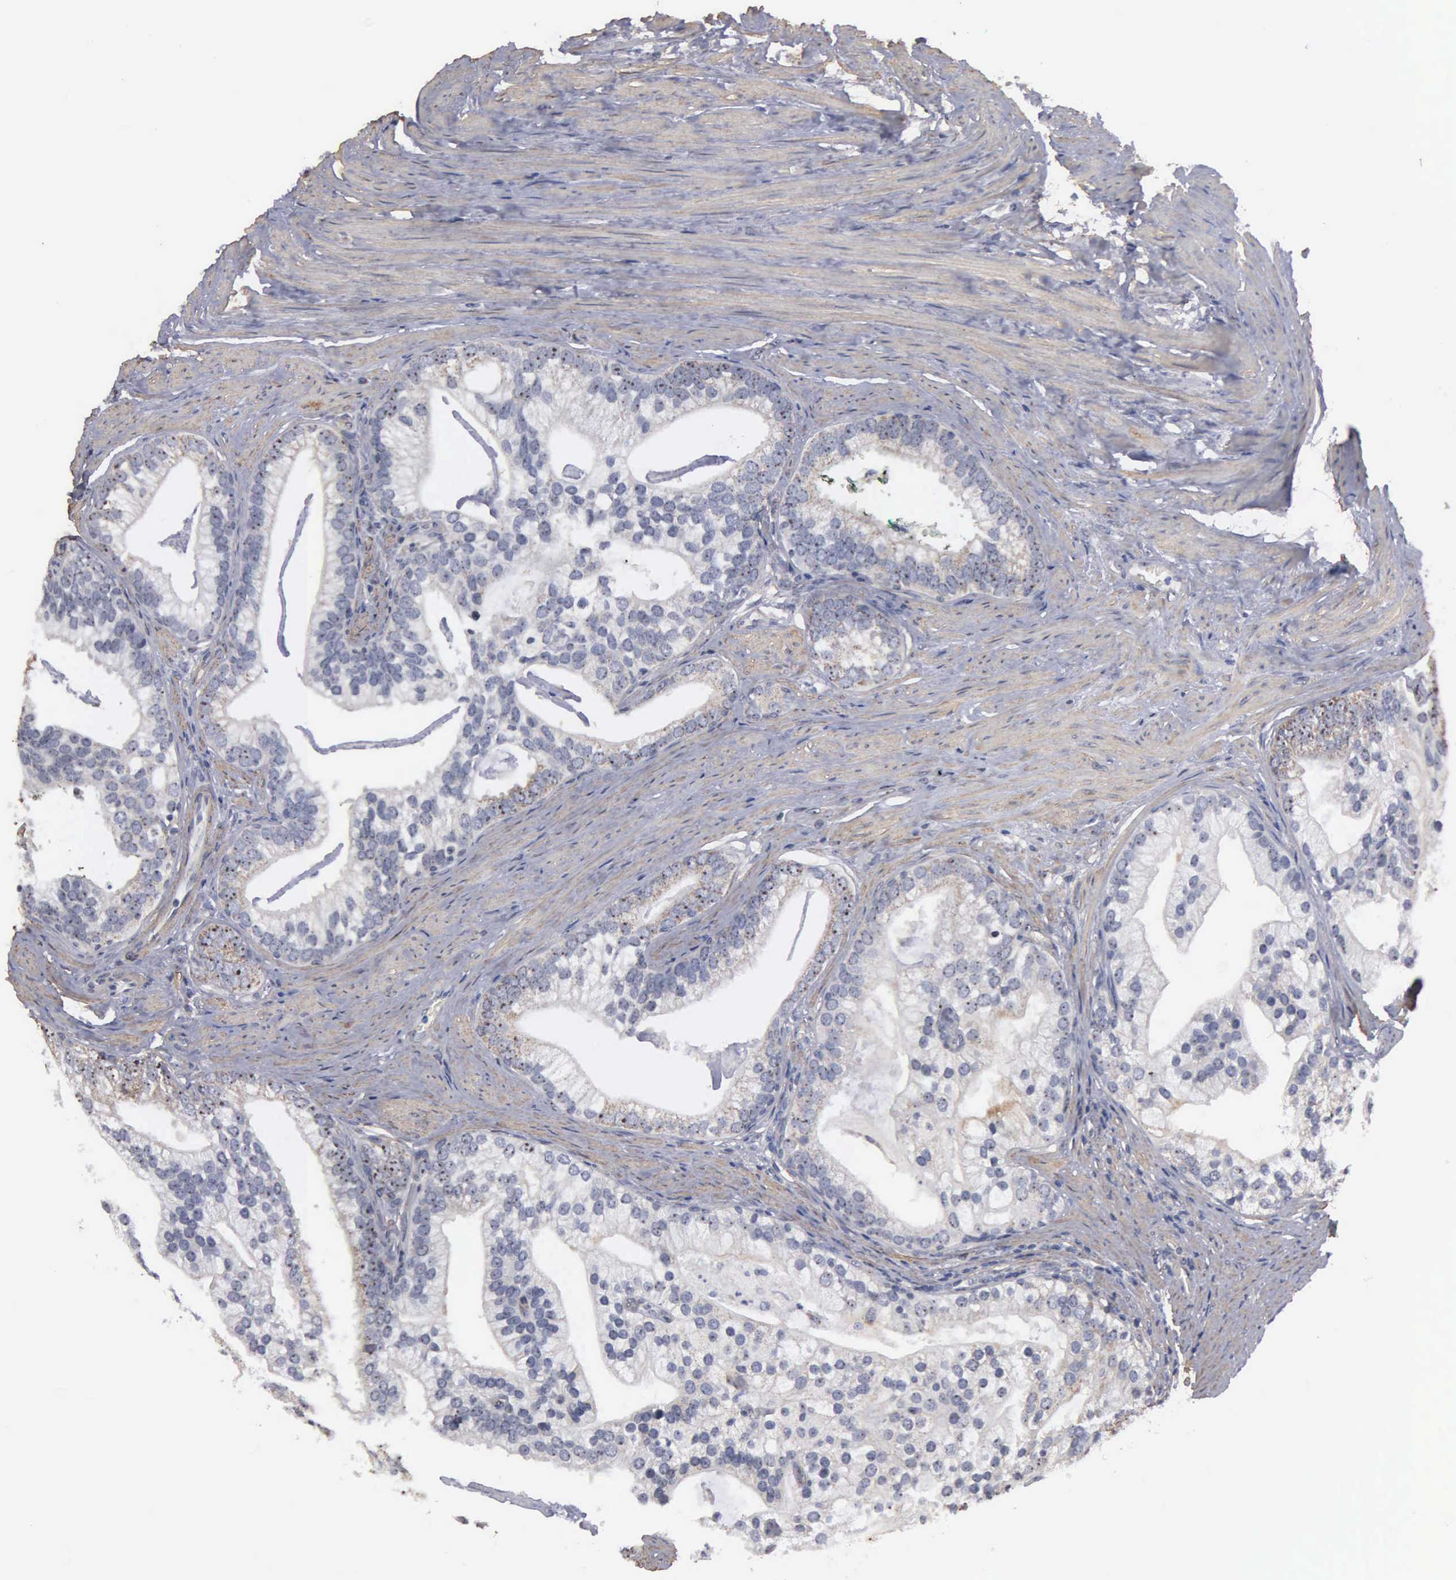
{"staining": {"intensity": "weak", "quantity": "<25%", "location": "nuclear"}, "tissue": "prostate cancer", "cell_type": "Tumor cells", "image_type": "cancer", "snomed": [{"axis": "morphology", "description": "Adenocarcinoma, Medium grade"}, {"axis": "topography", "description": "Prostate"}], "caption": "The IHC histopathology image has no significant staining in tumor cells of prostate cancer tissue. (Brightfield microscopy of DAB (3,3'-diaminobenzidine) IHC at high magnification).", "gene": "NGDN", "patient": {"sex": "male", "age": 65}}